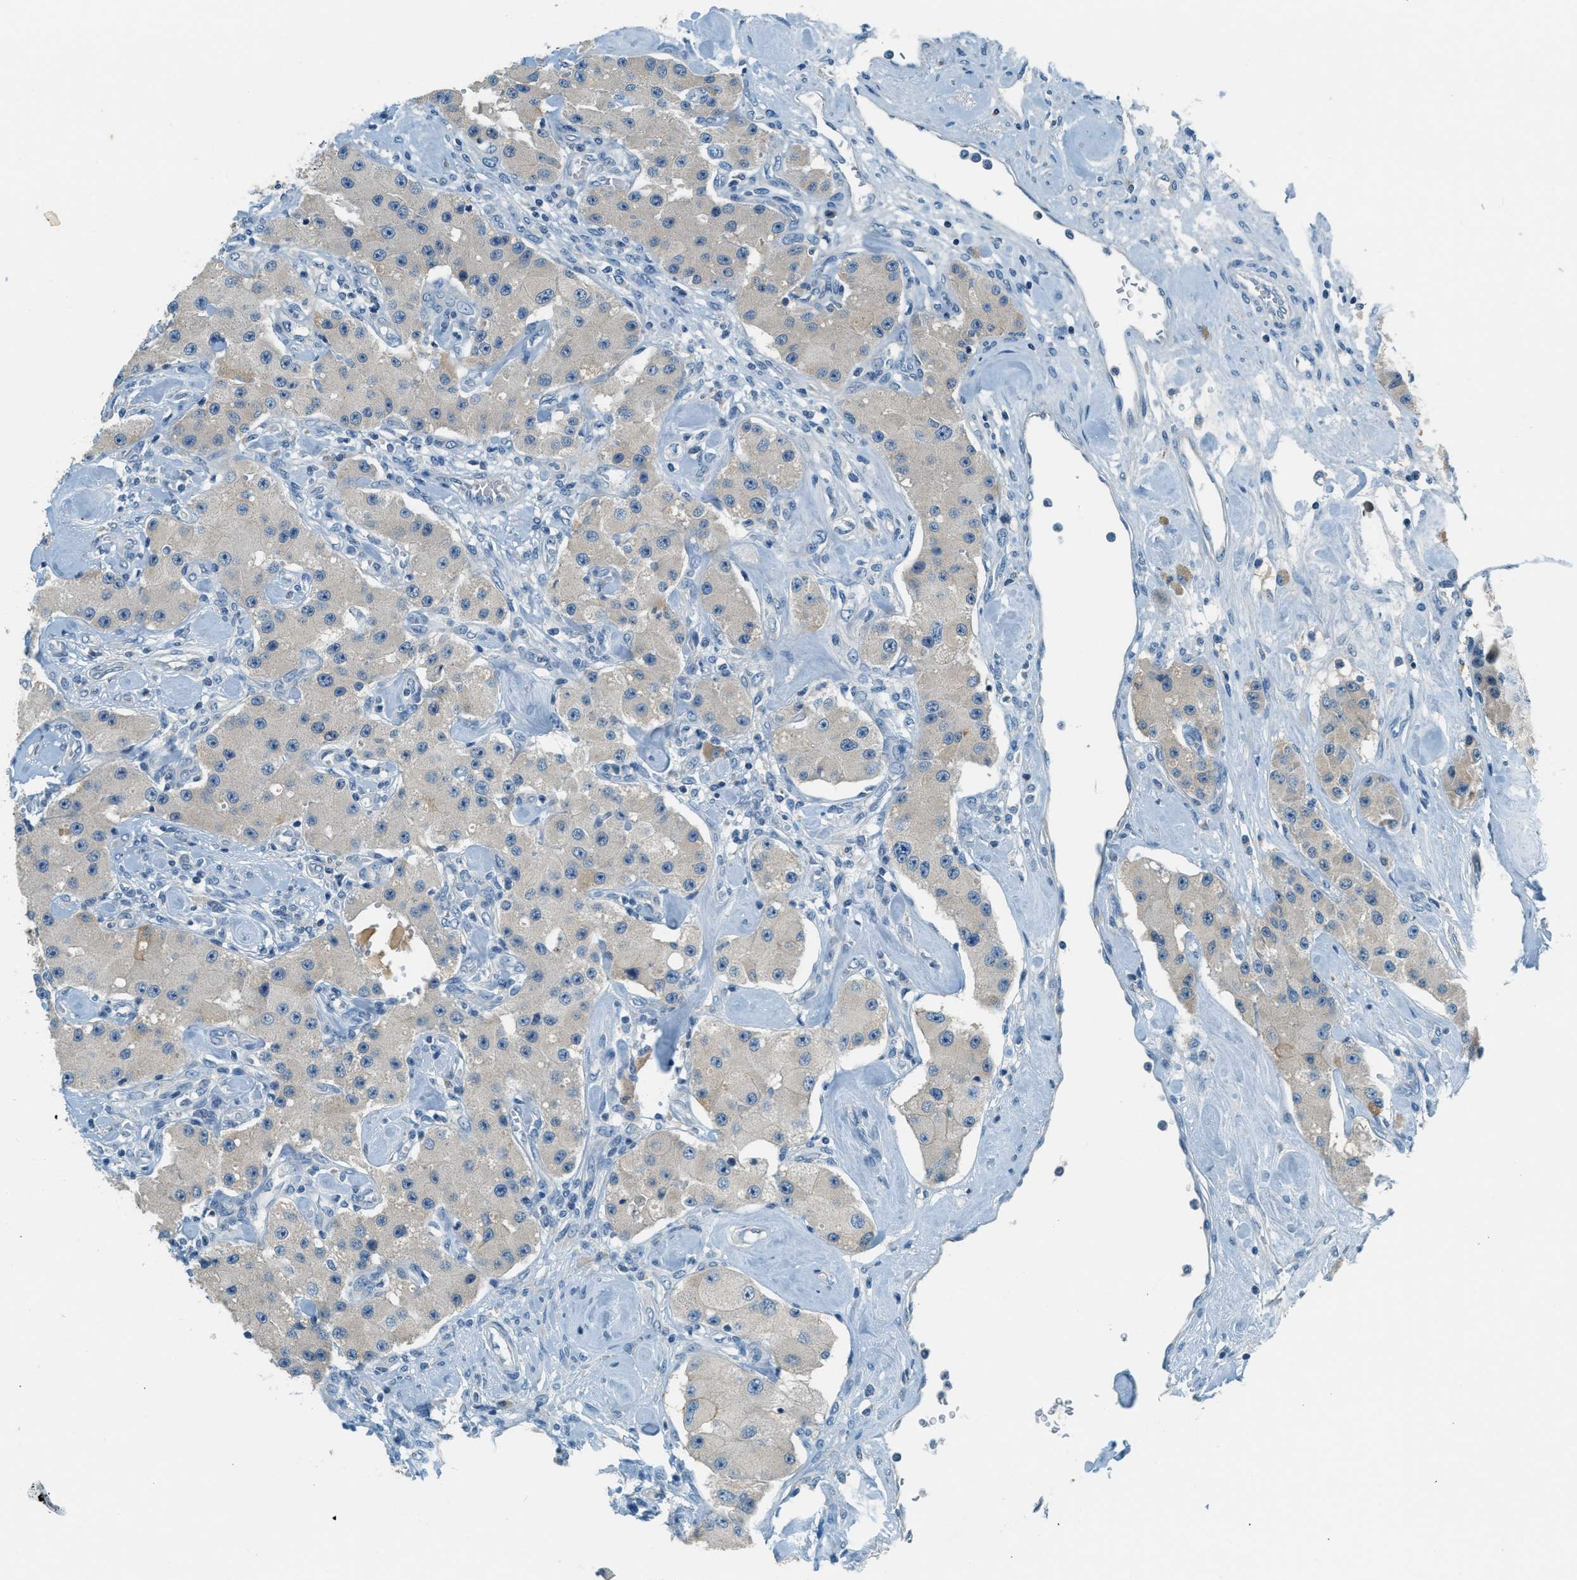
{"staining": {"intensity": "weak", "quantity": ">75%", "location": "cytoplasmic/membranous"}, "tissue": "carcinoid", "cell_type": "Tumor cells", "image_type": "cancer", "snomed": [{"axis": "morphology", "description": "Carcinoid, malignant, NOS"}, {"axis": "topography", "description": "Pancreas"}], "caption": "Tumor cells reveal low levels of weak cytoplasmic/membranous staining in approximately >75% of cells in human carcinoid.", "gene": "MSLN", "patient": {"sex": "male", "age": 41}}